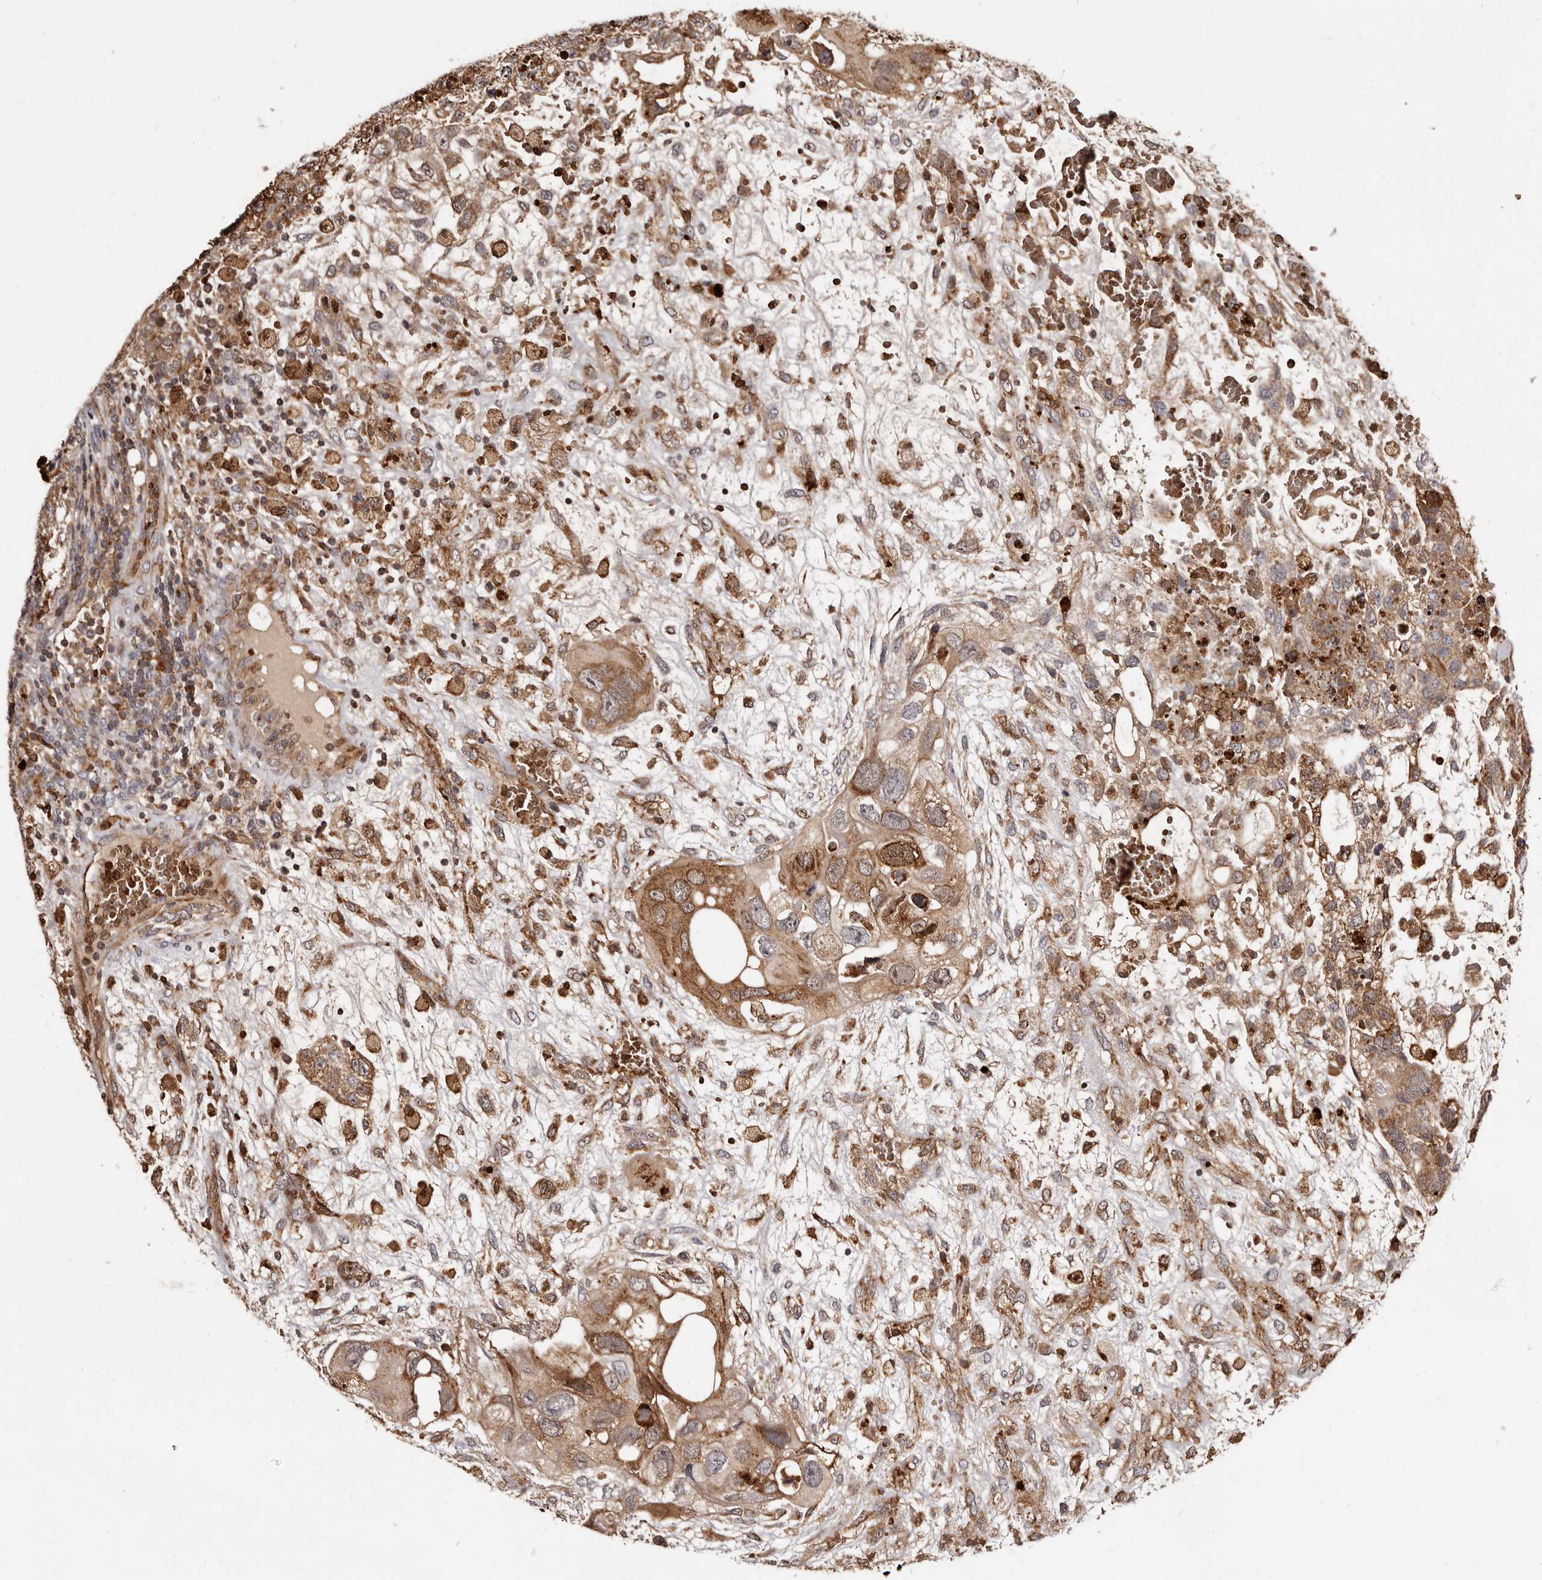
{"staining": {"intensity": "strong", "quantity": ">75%", "location": "cytoplasmic/membranous"}, "tissue": "testis cancer", "cell_type": "Tumor cells", "image_type": "cancer", "snomed": [{"axis": "morphology", "description": "Carcinoma, Embryonal, NOS"}, {"axis": "topography", "description": "Testis"}], "caption": "Immunohistochemical staining of human testis embryonal carcinoma shows strong cytoplasmic/membranous protein staining in approximately >75% of tumor cells.", "gene": "BAX", "patient": {"sex": "male", "age": 36}}